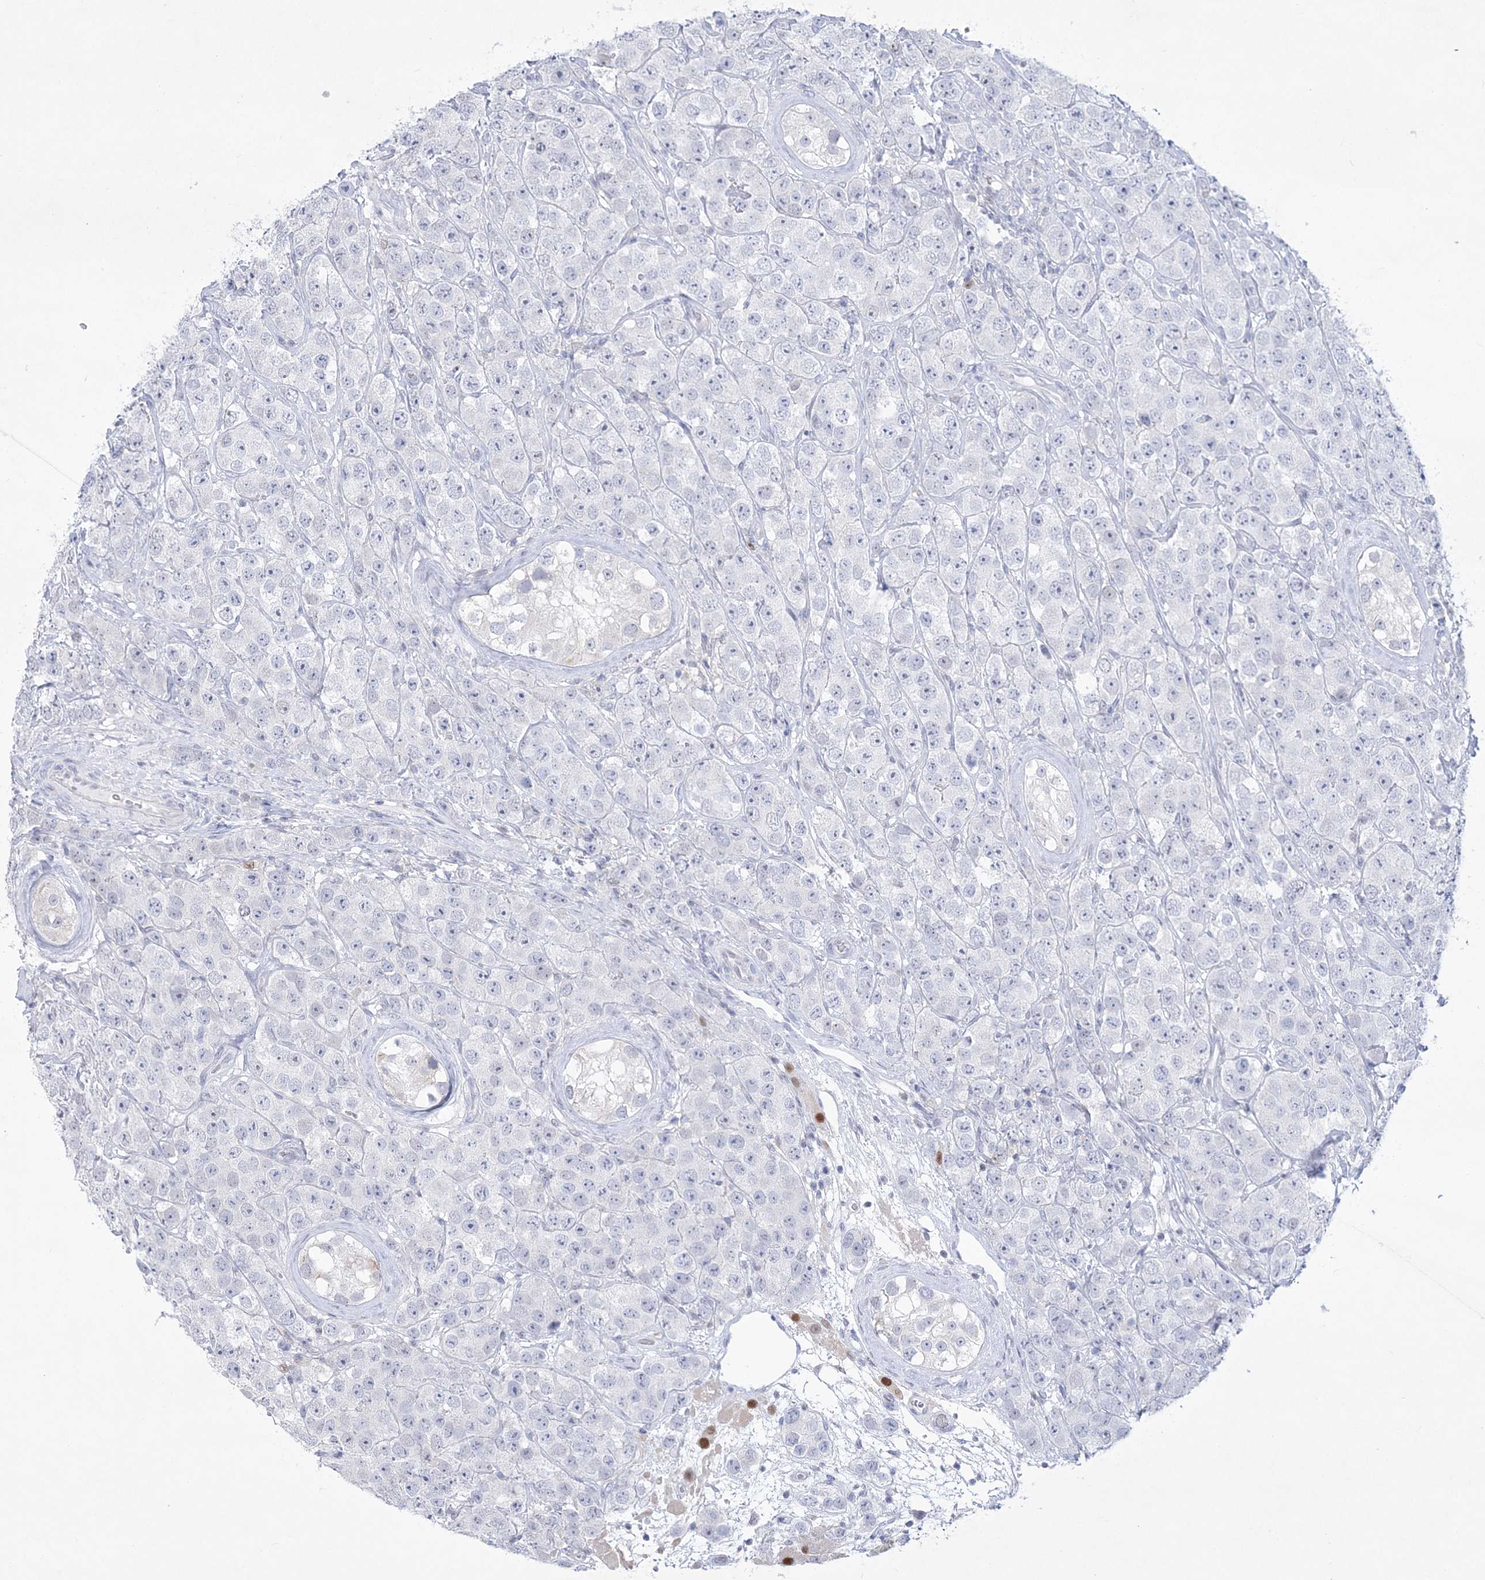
{"staining": {"intensity": "negative", "quantity": "none", "location": "none"}, "tissue": "testis cancer", "cell_type": "Tumor cells", "image_type": "cancer", "snomed": [{"axis": "morphology", "description": "Seminoma, NOS"}, {"axis": "topography", "description": "Testis"}], "caption": "Image shows no significant protein positivity in tumor cells of seminoma (testis).", "gene": "WDR27", "patient": {"sex": "male", "age": 28}}